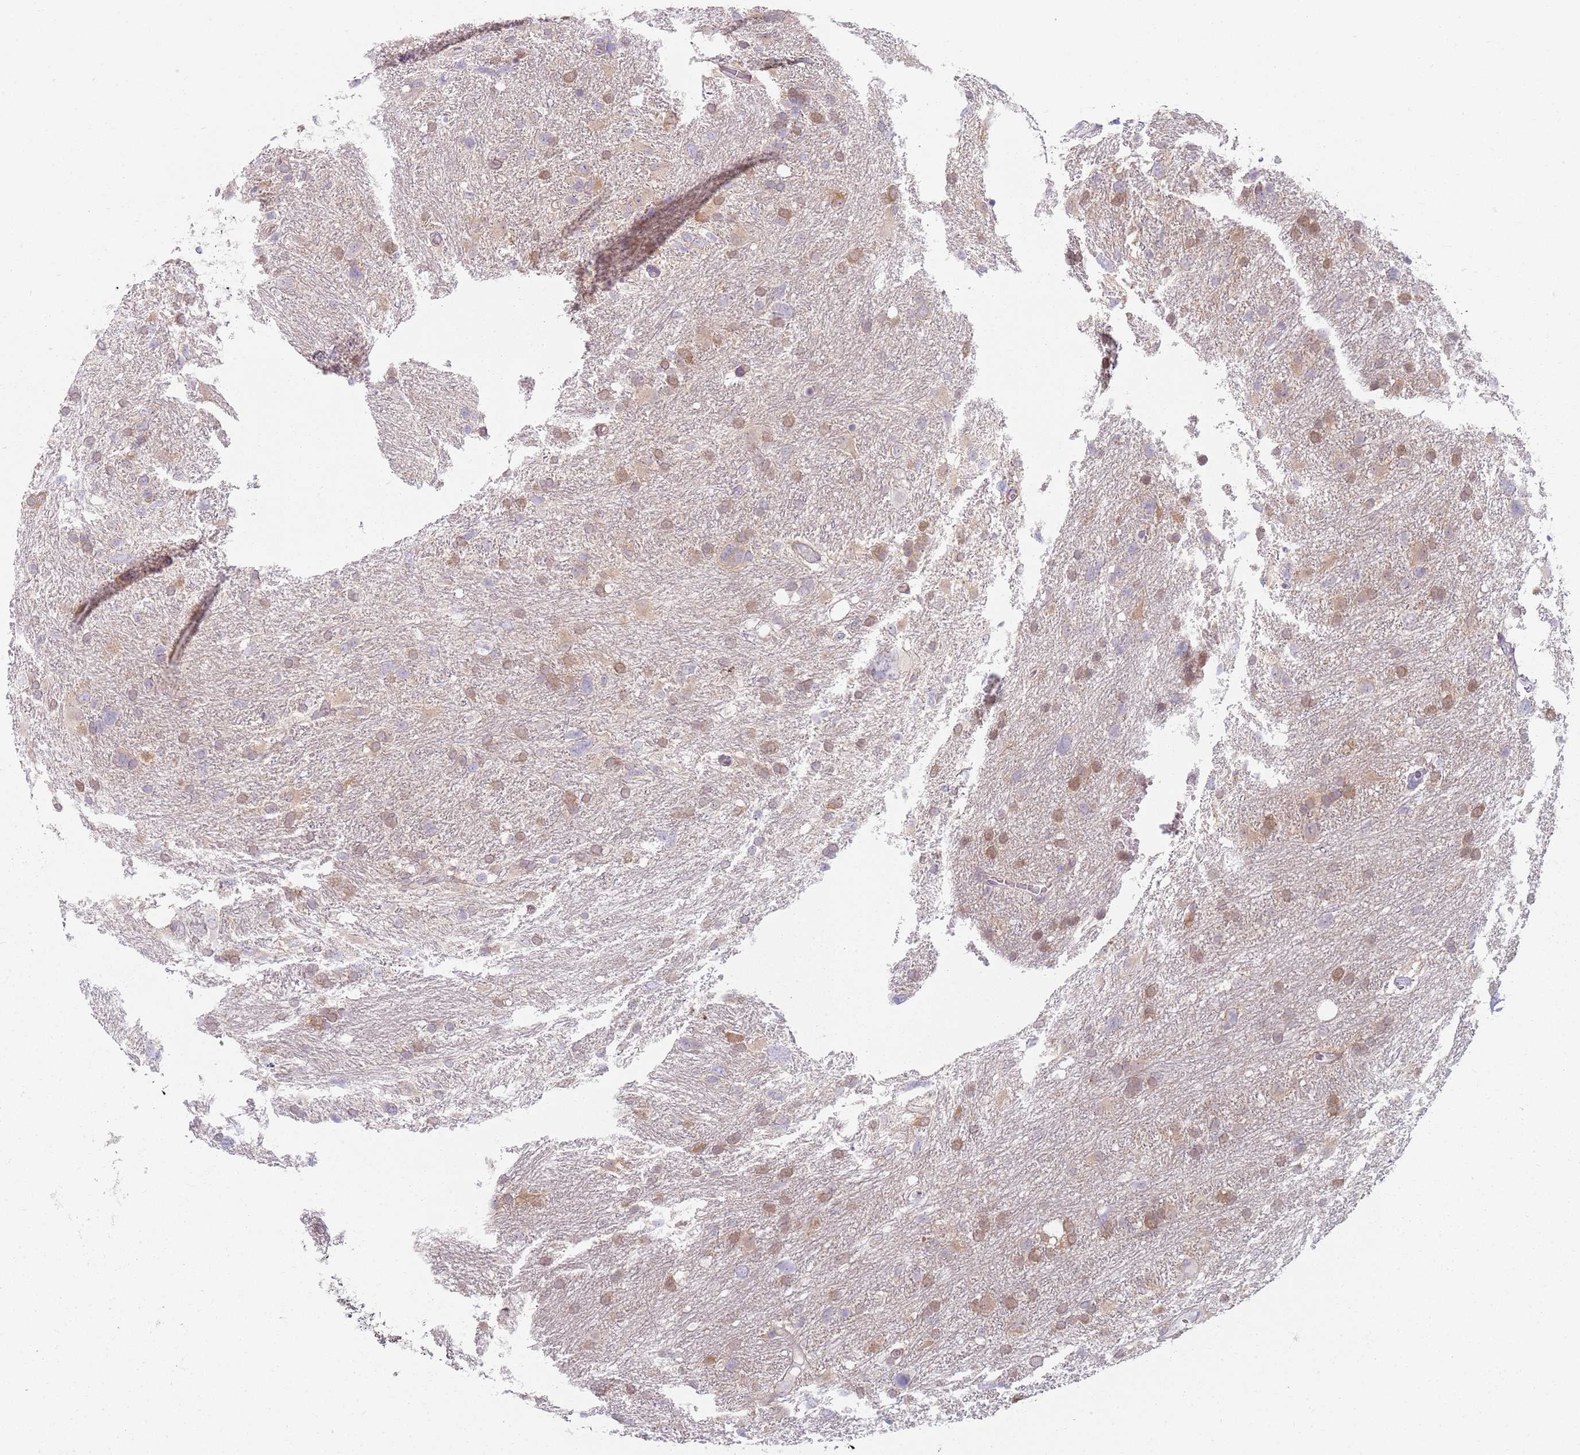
{"staining": {"intensity": "weak", "quantity": ">75%", "location": "cytoplasmic/membranous"}, "tissue": "glioma", "cell_type": "Tumor cells", "image_type": "cancer", "snomed": [{"axis": "morphology", "description": "Glioma, malignant, High grade"}, {"axis": "topography", "description": "Brain"}], "caption": "High-grade glioma (malignant) stained for a protein reveals weak cytoplasmic/membranous positivity in tumor cells. (IHC, brightfield microscopy, high magnification).", "gene": "SLC26A6", "patient": {"sex": "male", "age": 61}}